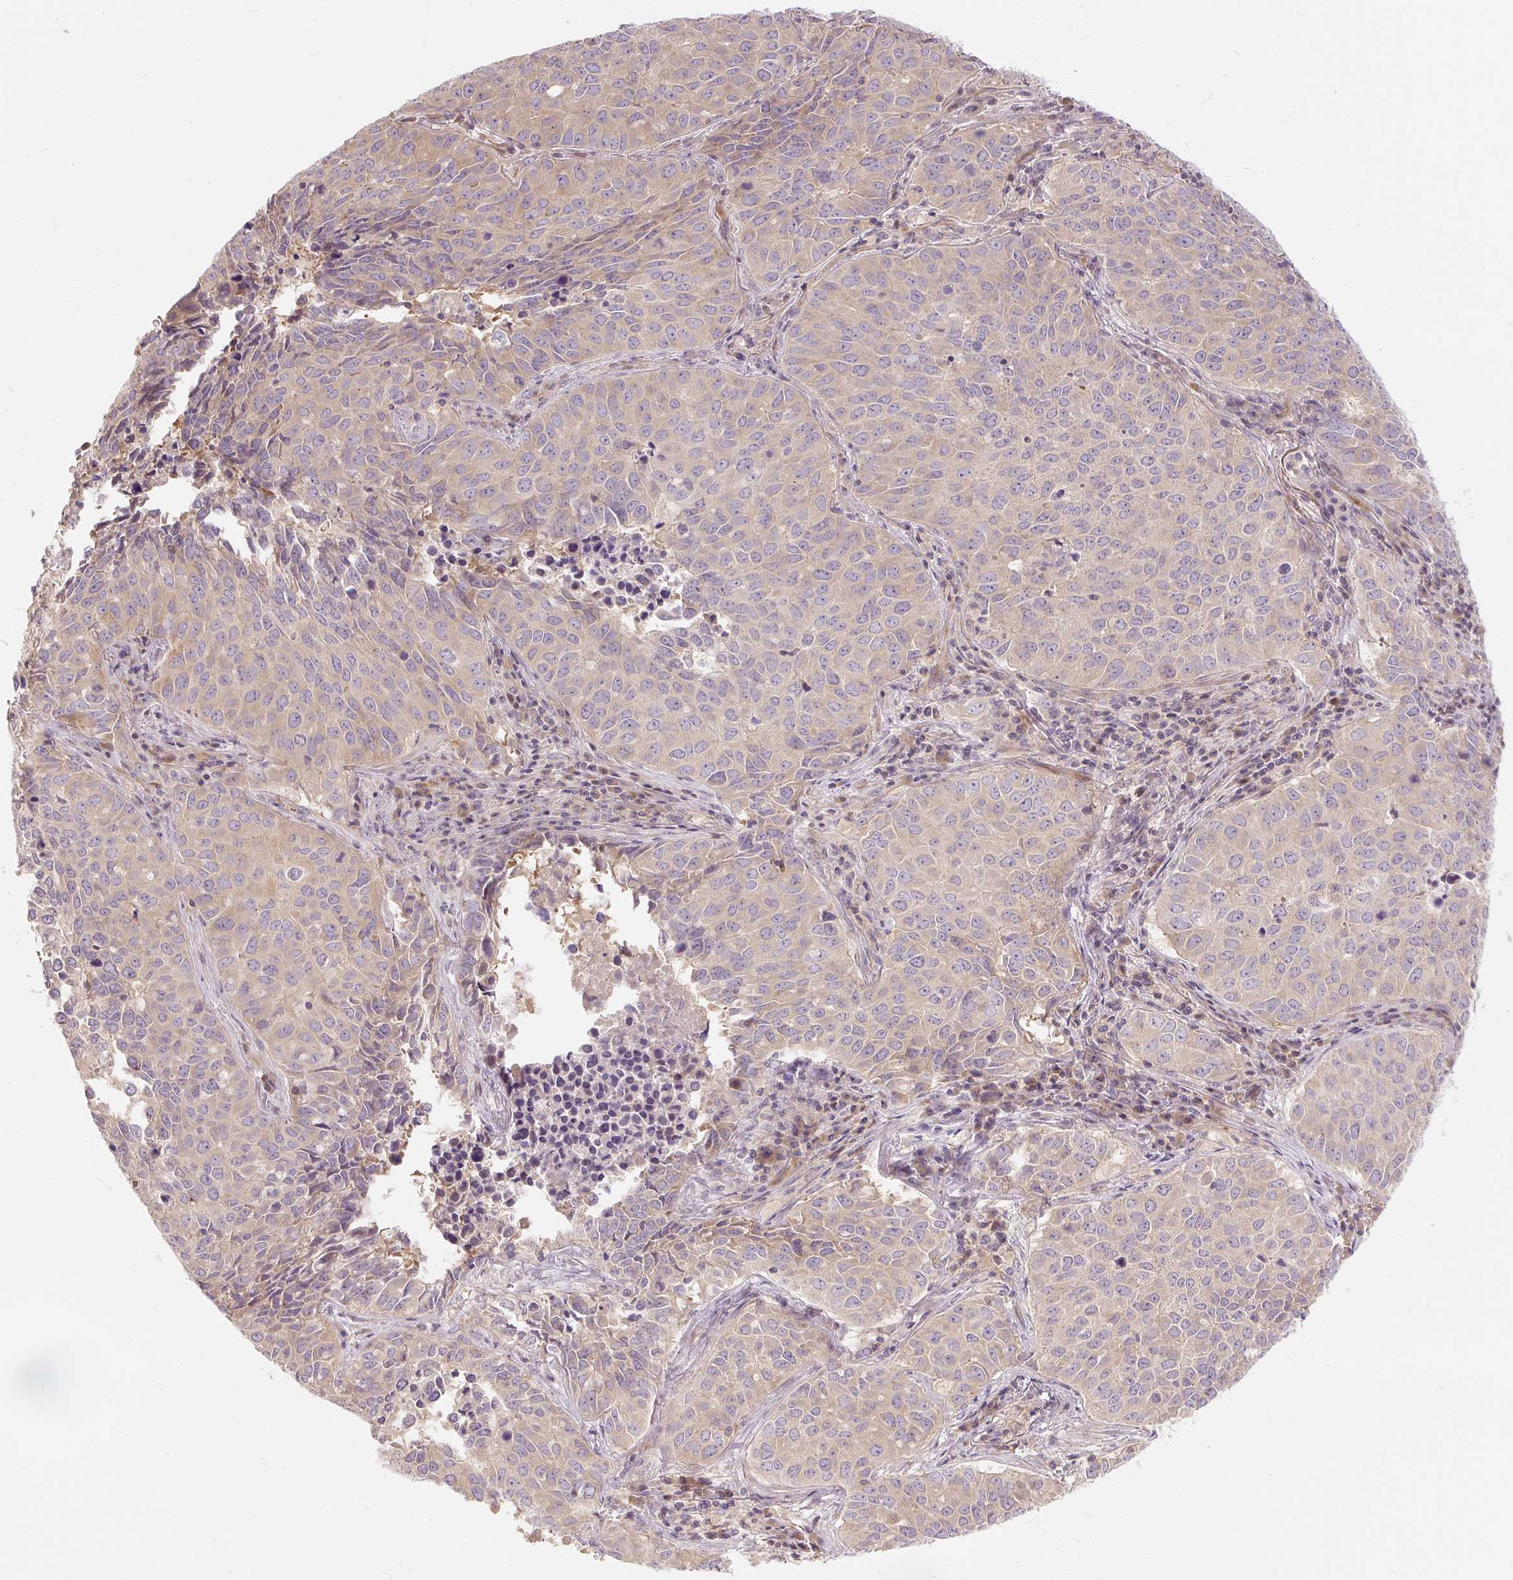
{"staining": {"intensity": "weak", "quantity": "<25%", "location": "cytoplasmic/membranous"}, "tissue": "lung cancer", "cell_type": "Tumor cells", "image_type": "cancer", "snomed": [{"axis": "morphology", "description": "Adenocarcinoma, NOS"}, {"axis": "topography", "description": "Lung"}], "caption": "This is an immunohistochemistry histopathology image of human adenocarcinoma (lung). There is no expression in tumor cells.", "gene": "RB1CC1", "patient": {"sex": "female", "age": 50}}